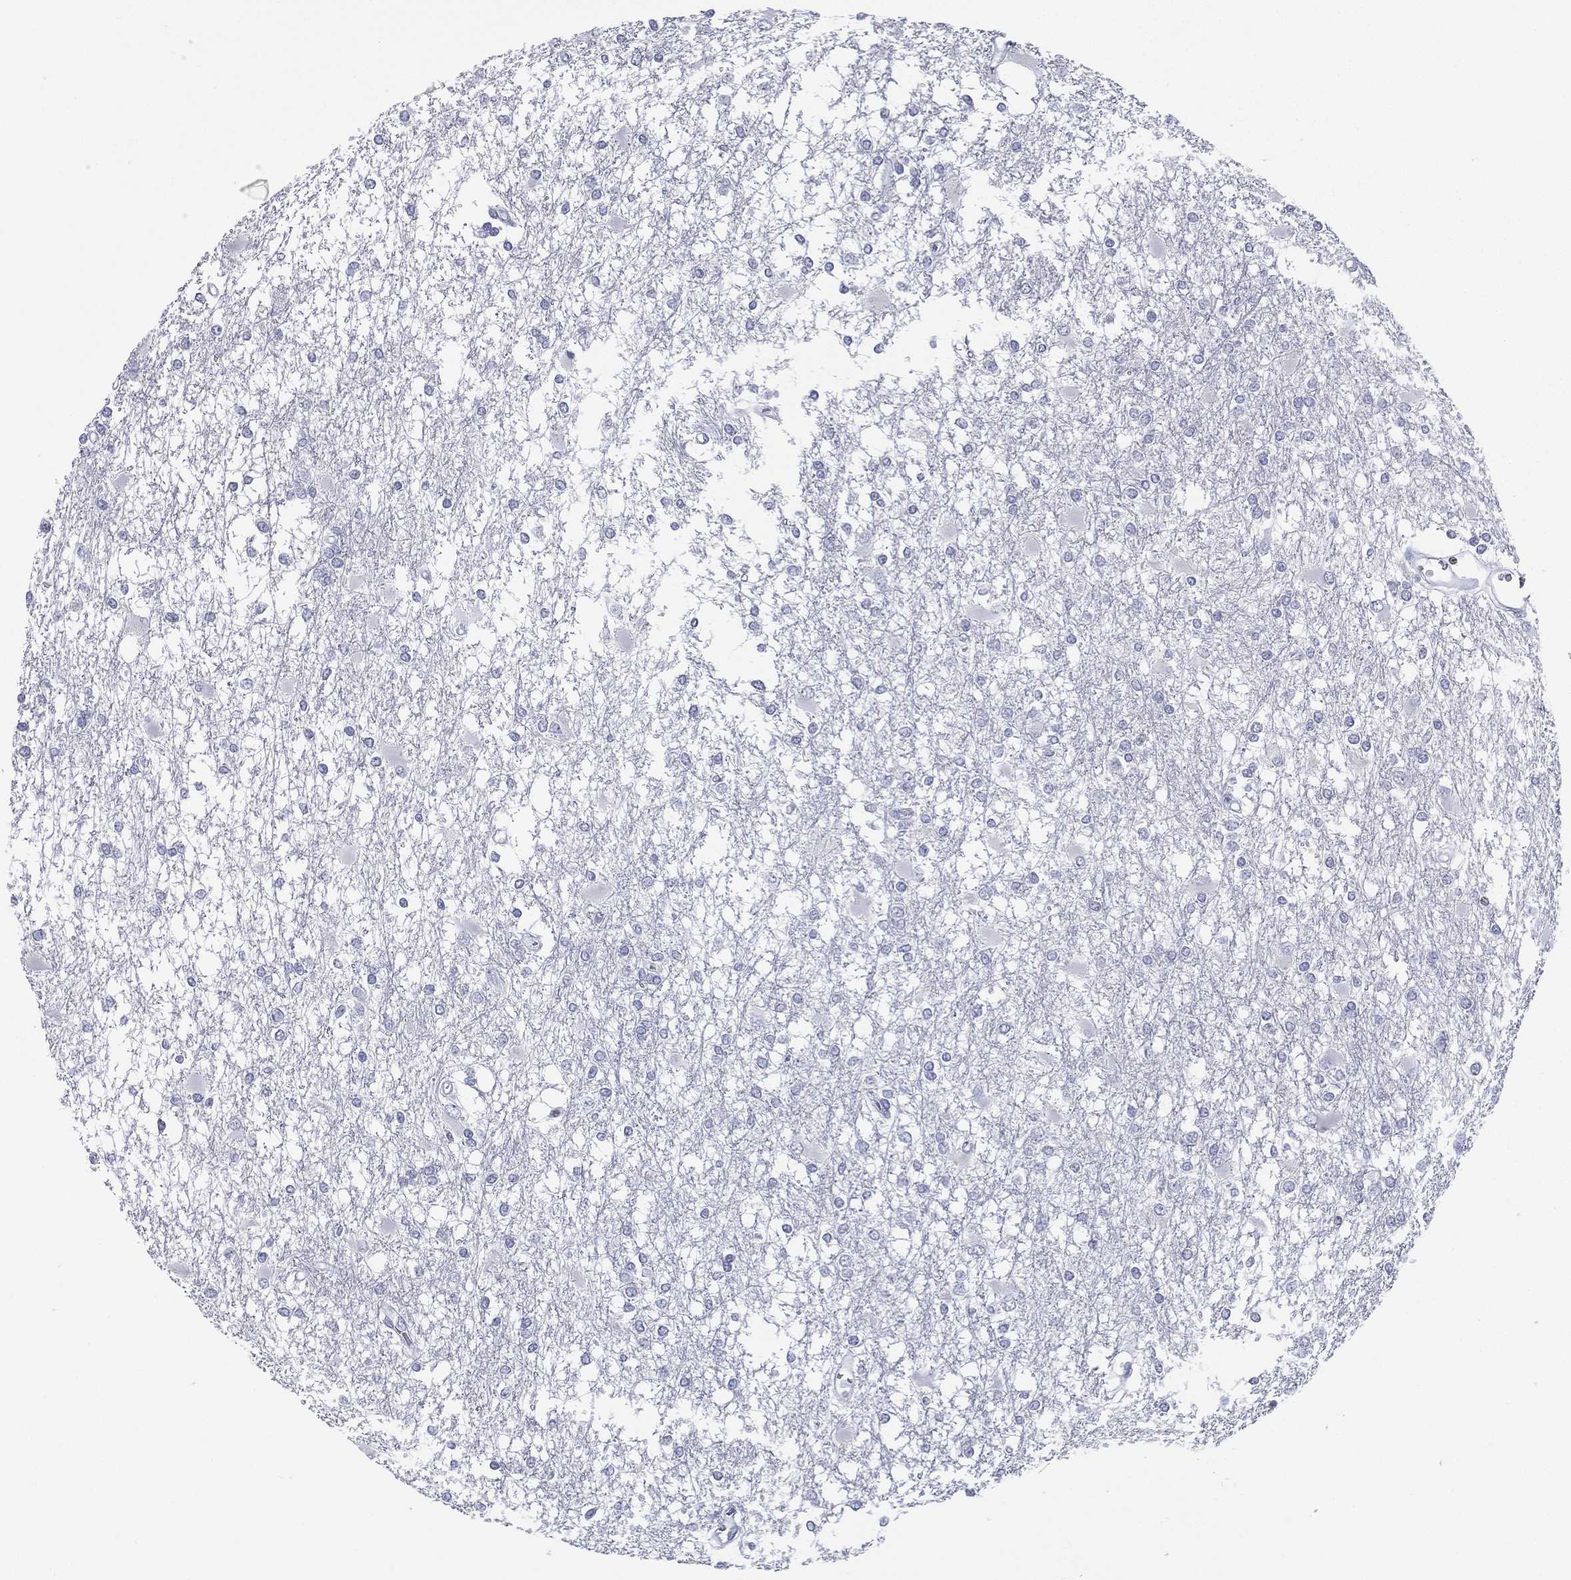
{"staining": {"intensity": "negative", "quantity": "none", "location": "none"}, "tissue": "glioma", "cell_type": "Tumor cells", "image_type": "cancer", "snomed": [{"axis": "morphology", "description": "Glioma, malignant, High grade"}, {"axis": "topography", "description": "Cerebral cortex"}], "caption": "There is no significant staining in tumor cells of malignant high-grade glioma.", "gene": "PYHIN1", "patient": {"sex": "male", "age": 79}}